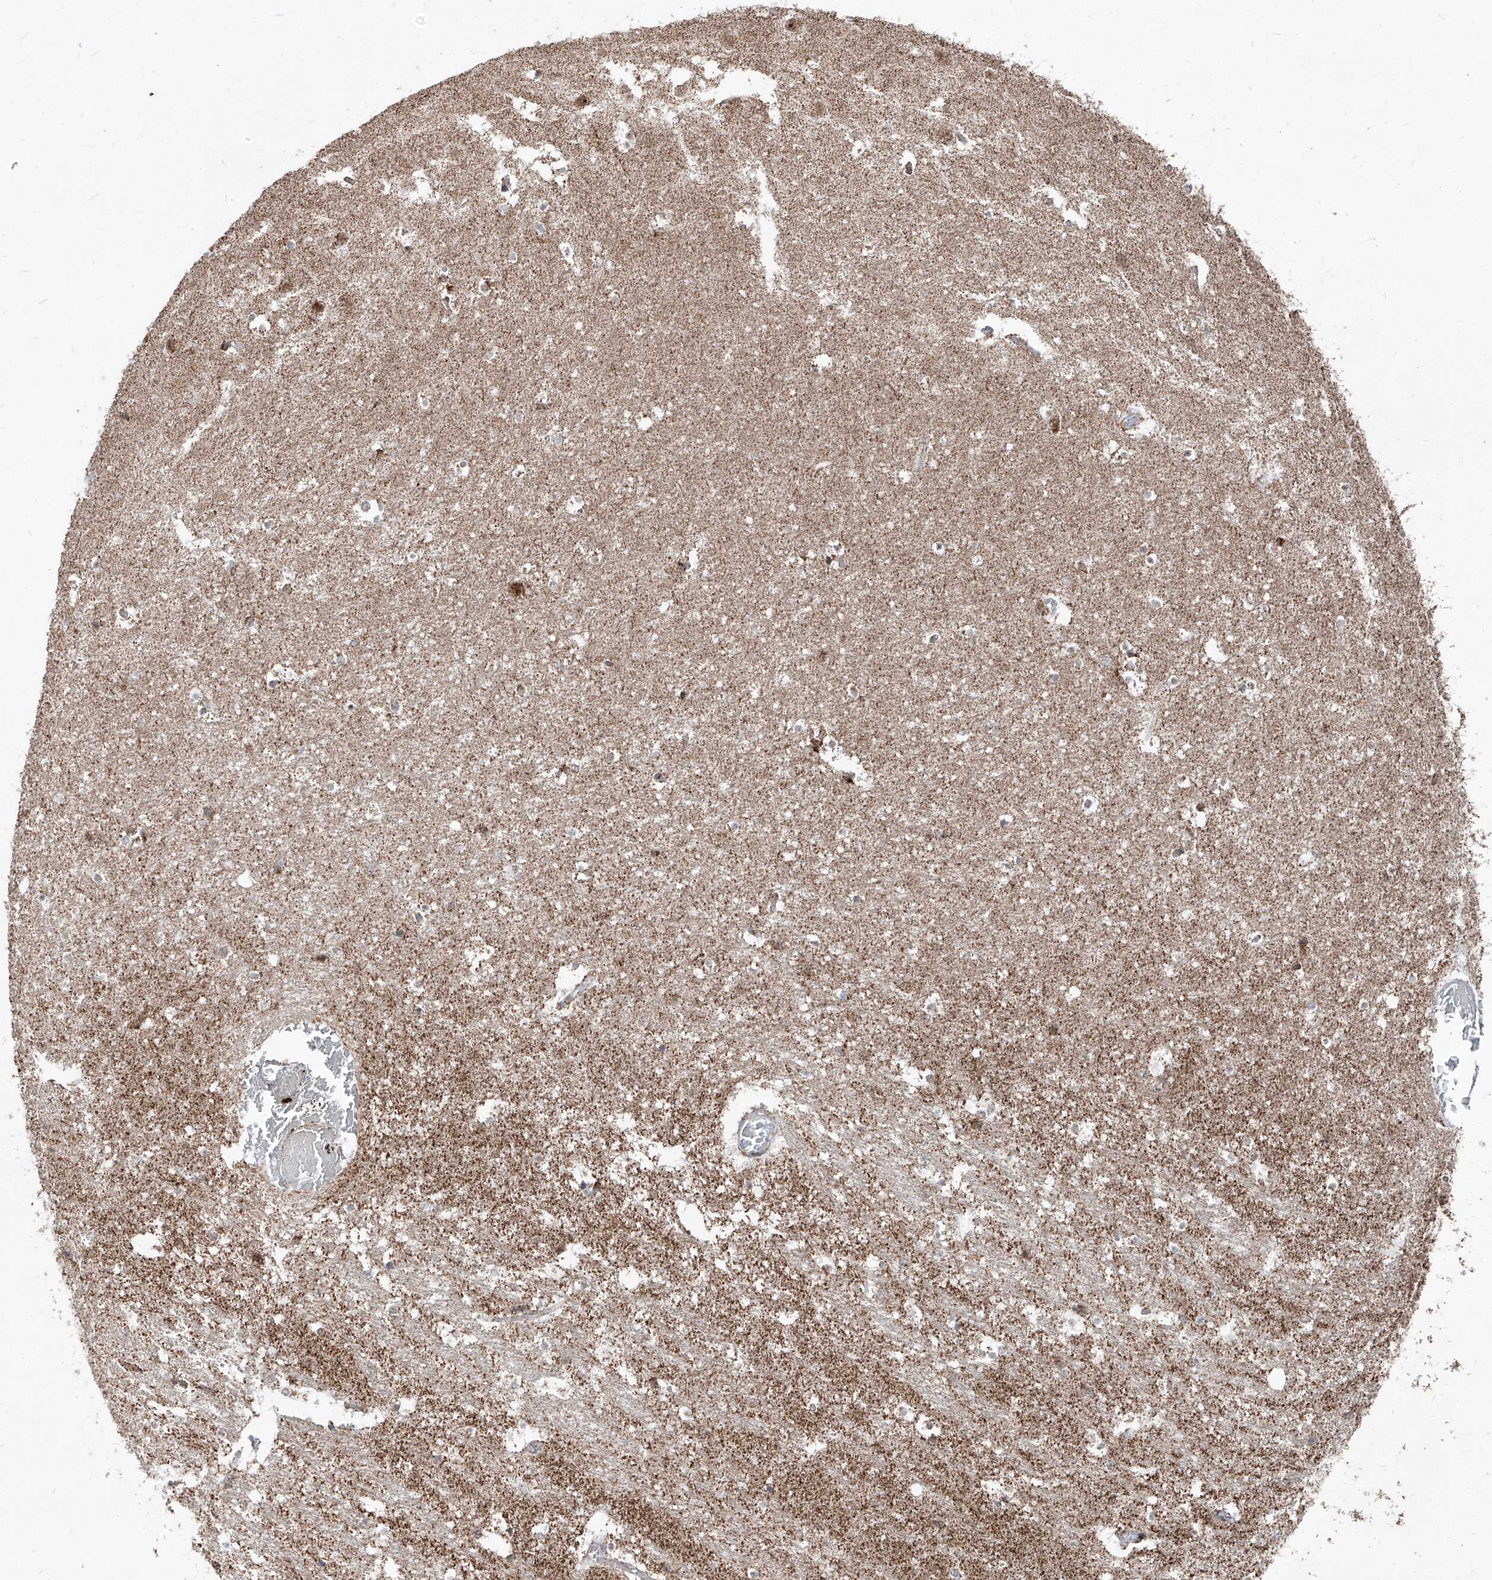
{"staining": {"intensity": "moderate", "quantity": ">75%", "location": "cytoplasmic/membranous"}, "tissue": "hippocampus", "cell_type": "Glial cells", "image_type": "normal", "snomed": [{"axis": "morphology", "description": "Normal tissue, NOS"}, {"axis": "topography", "description": "Hippocampus"}], "caption": "DAB (3,3'-diaminobenzidine) immunohistochemical staining of normal human hippocampus demonstrates moderate cytoplasmic/membranous protein expression in approximately >75% of glial cells. (Brightfield microscopy of DAB IHC at high magnification).", "gene": "NDUFB3", "patient": {"sex": "female", "age": 52}}